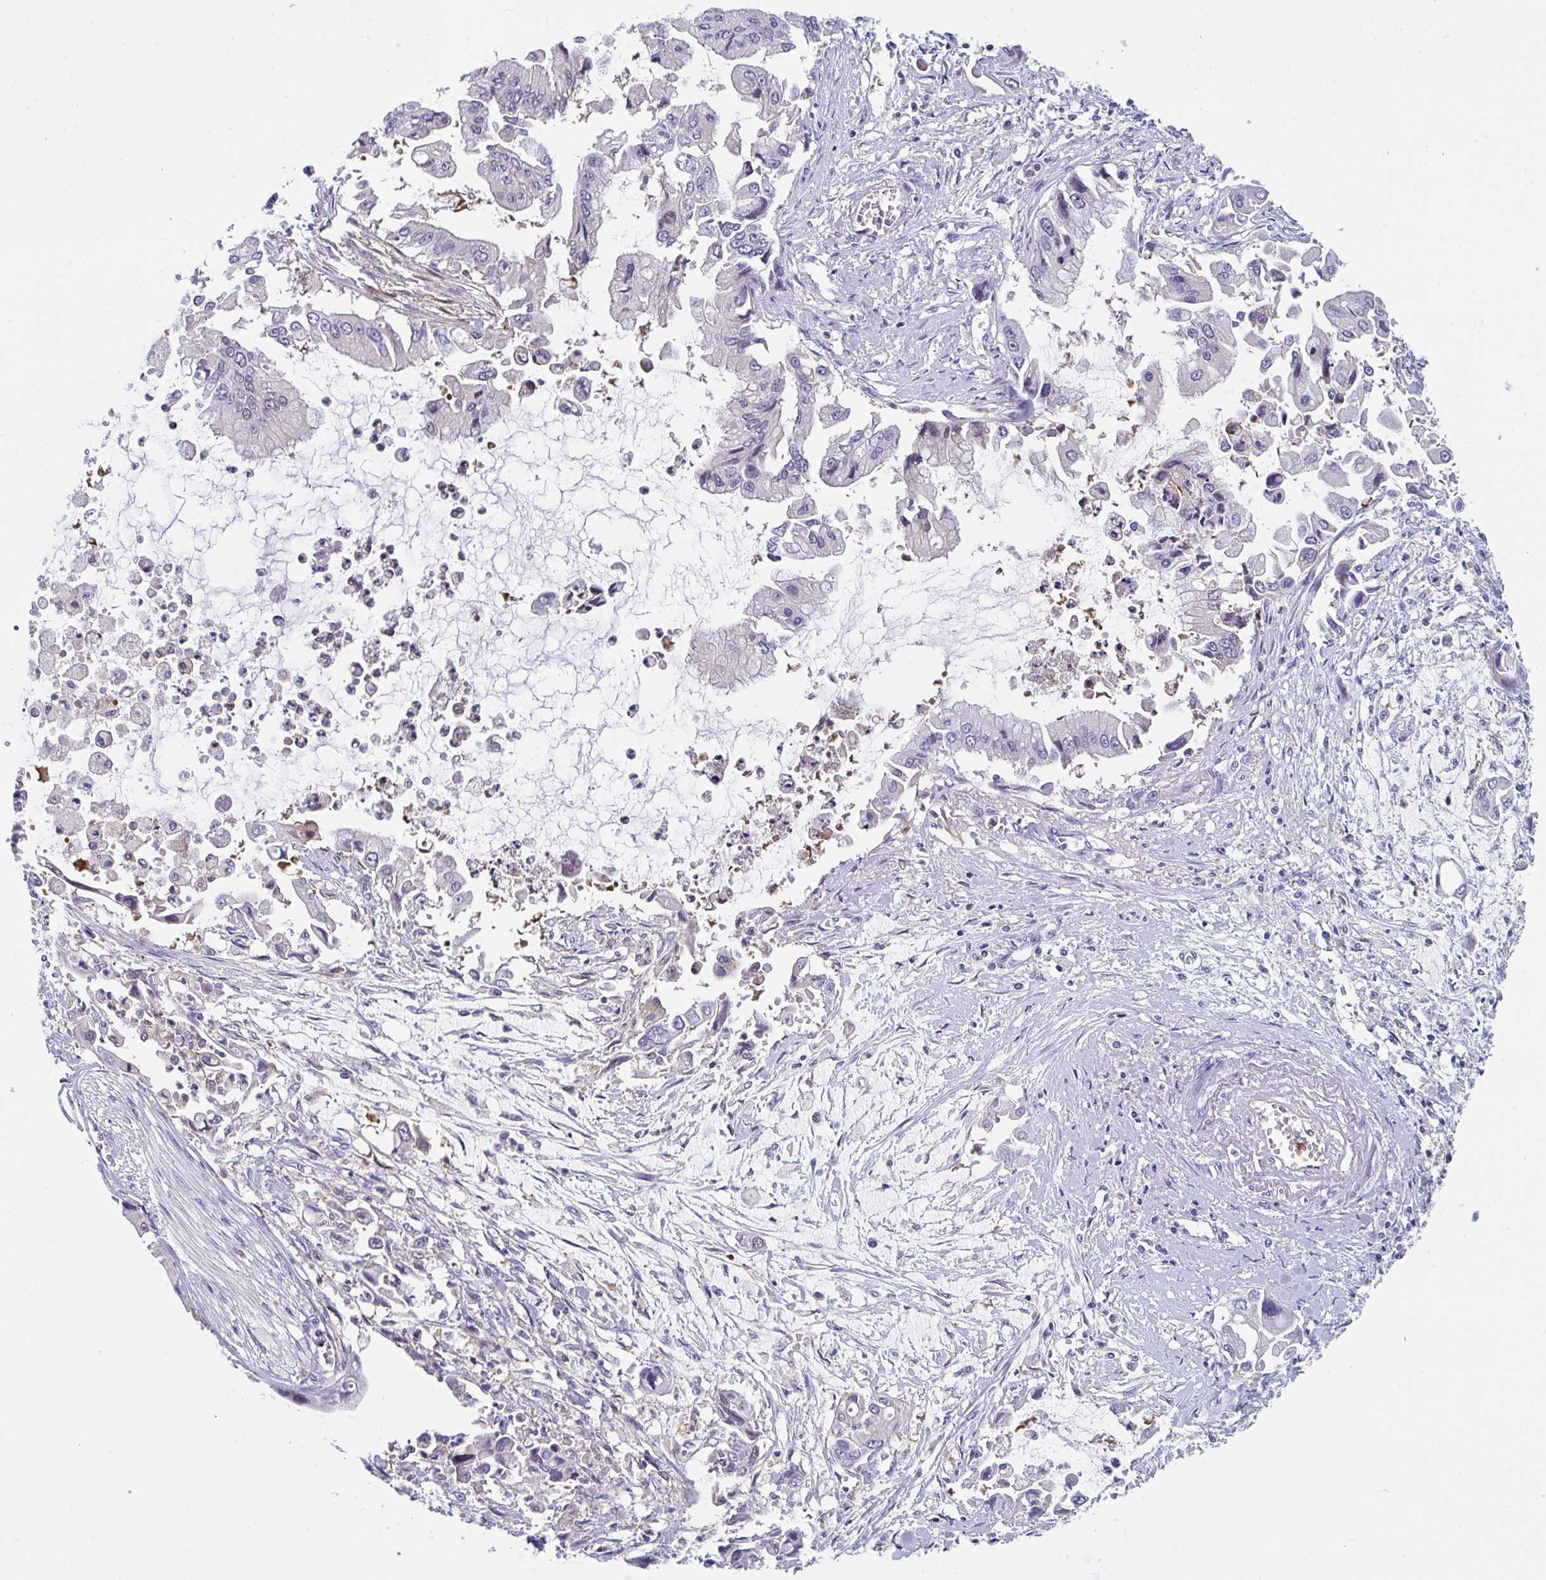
{"staining": {"intensity": "negative", "quantity": "none", "location": "none"}, "tissue": "pancreatic cancer", "cell_type": "Tumor cells", "image_type": "cancer", "snomed": [{"axis": "morphology", "description": "Adenocarcinoma, NOS"}, {"axis": "topography", "description": "Pancreas"}], "caption": "Immunohistochemistry (IHC) micrograph of neoplastic tissue: human pancreatic adenocarcinoma stained with DAB reveals no significant protein positivity in tumor cells.", "gene": "P2RX3", "patient": {"sex": "male", "age": 84}}